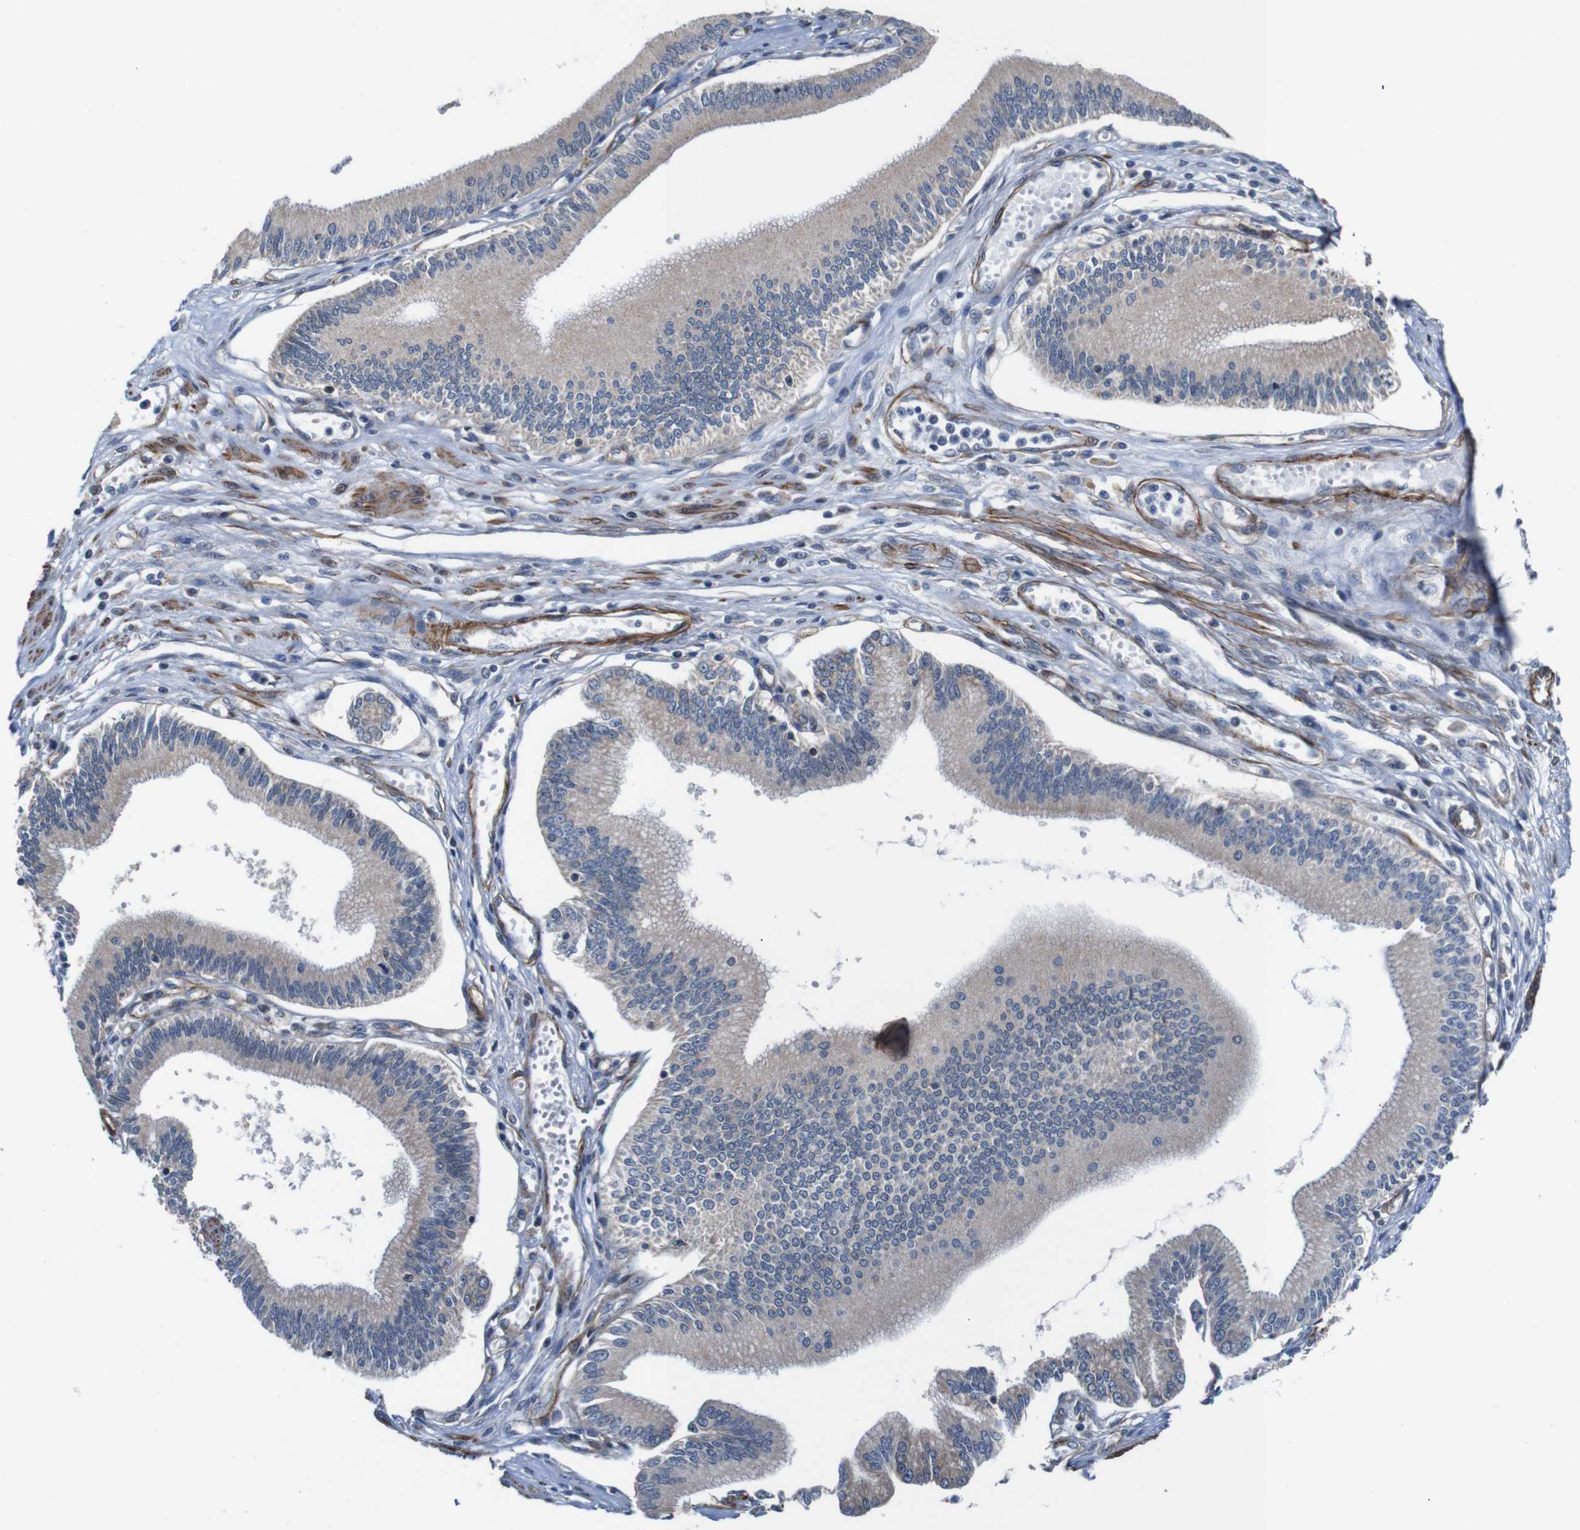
{"staining": {"intensity": "weak", "quantity": ">75%", "location": "cytoplasmic/membranous"}, "tissue": "pancreatic cancer", "cell_type": "Tumor cells", "image_type": "cancer", "snomed": [{"axis": "morphology", "description": "Adenocarcinoma, NOS"}, {"axis": "topography", "description": "Pancreas"}], "caption": "High-power microscopy captured an immunohistochemistry (IHC) histopathology image of adenocarcinoma (pancreatic), revealing weak cytoplasmic/membranous expression in about >75% of tumor cells.", "gene": "GGT7", "patient": {"sex": "male", "age": 56}}